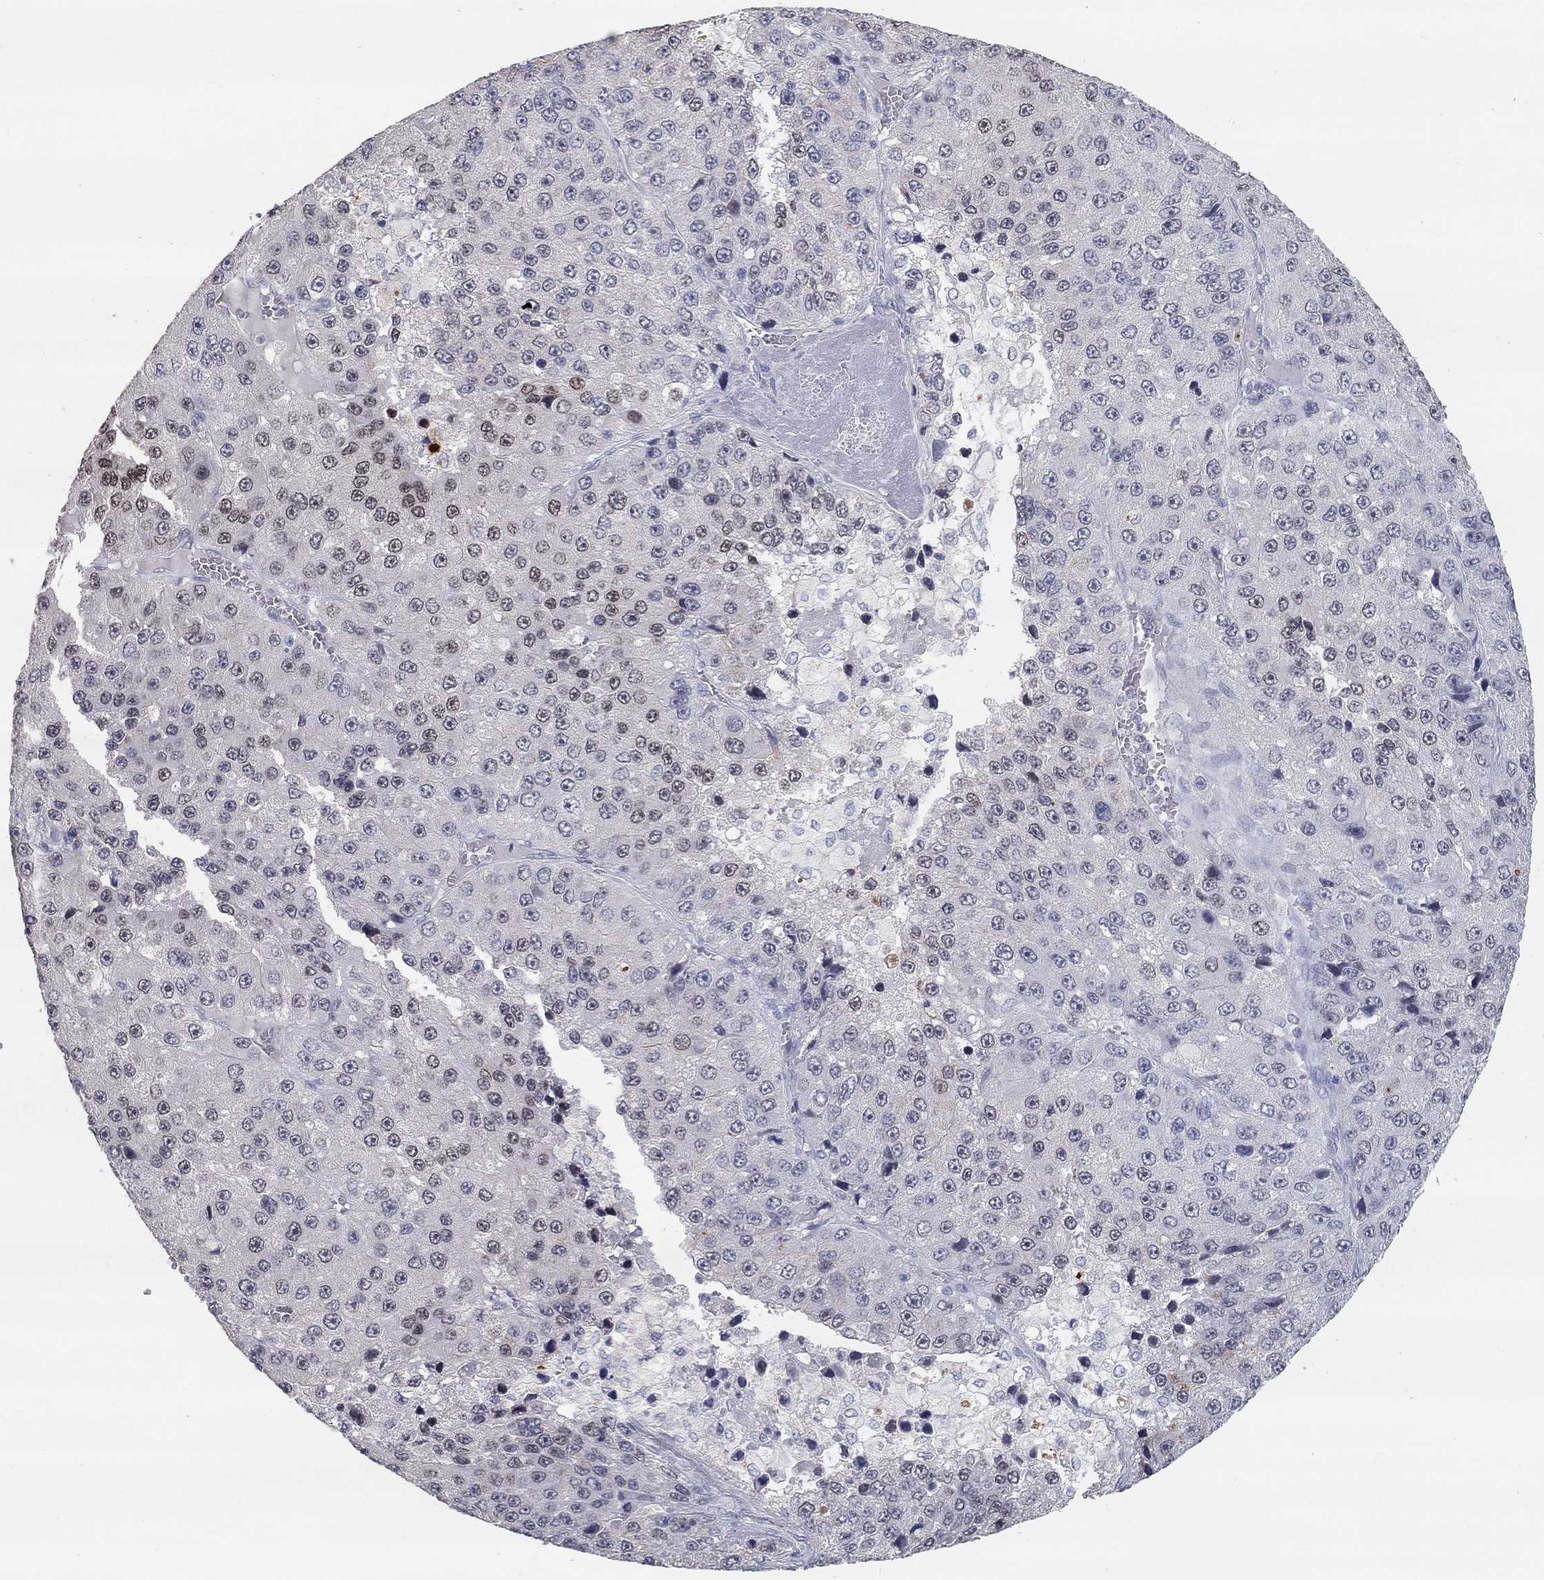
{"staining": {"intensity": "moderate", "quantity": "<25%", "location": "nuclear"}, "tissue": "liver cancer", "cell_type": "Tumor cells", "image_type": "cancer", "snomed": [{"axis": "morphology", "description": "Carcinoma, Hepatocellular, NOS"}, {"axis": "topography", "description": "Liver"}], "caption": "Hepatocellular carcinoma (liver) stained for a protein exhibits moderate nuclear positivity in tumor cells.", "gene": "FGF2", "patient": {"sex": "female", "age": 73}}